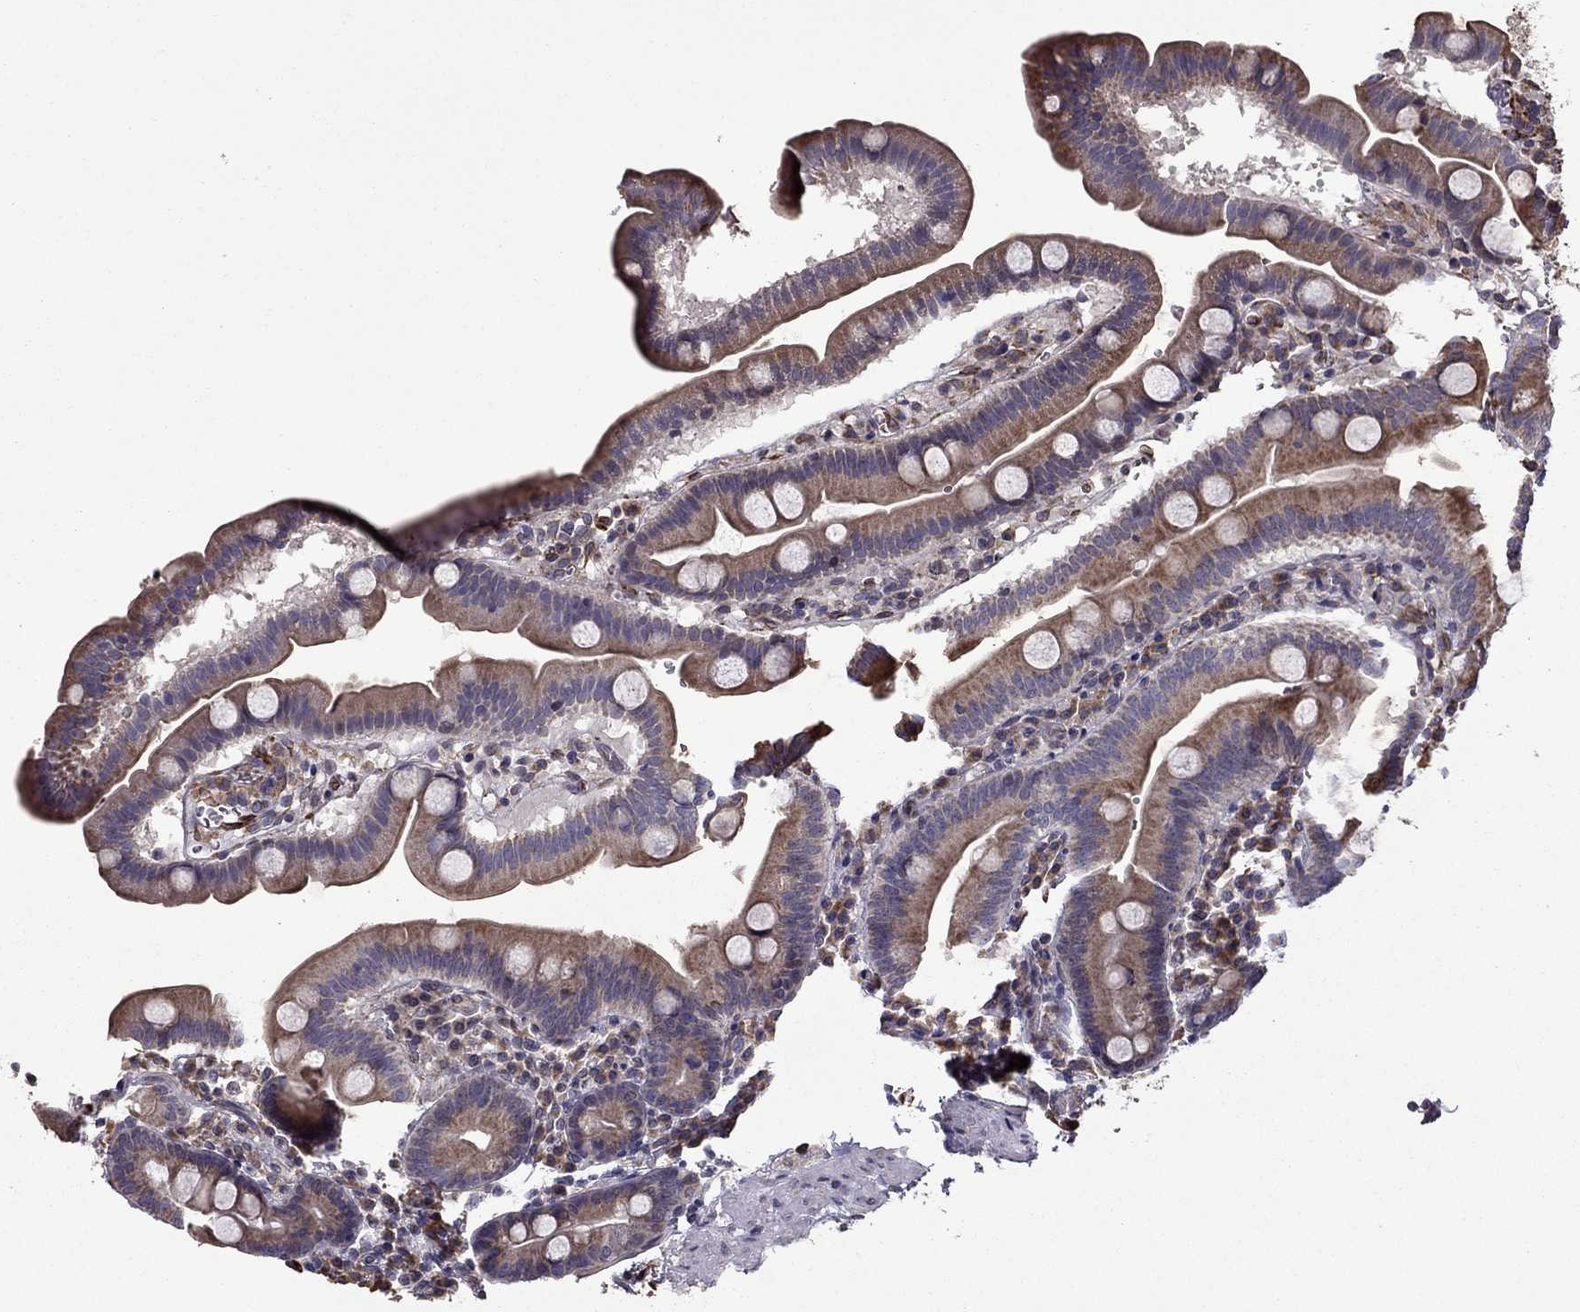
{"staining": {"intensity": "moderate", "quantity": ">75%", "location": "cytoplasmic/membranous"}, "tissue": "duodenum", "cell_type": "Glandular cells", "image_type": "normal", "snomed": [{"axis": "morphology", "description": "Normal tissue, NOS"}, {"axis": "topography", "description": "Duodenum"}], "caption": "Duodenum stained with a brown dye reveals moderate cytoplasmic/membranous positive positivity in approximately >75% of glandular cells.", "gene": "IKBIP", "patient": {"sex": "male", "age": 59}}